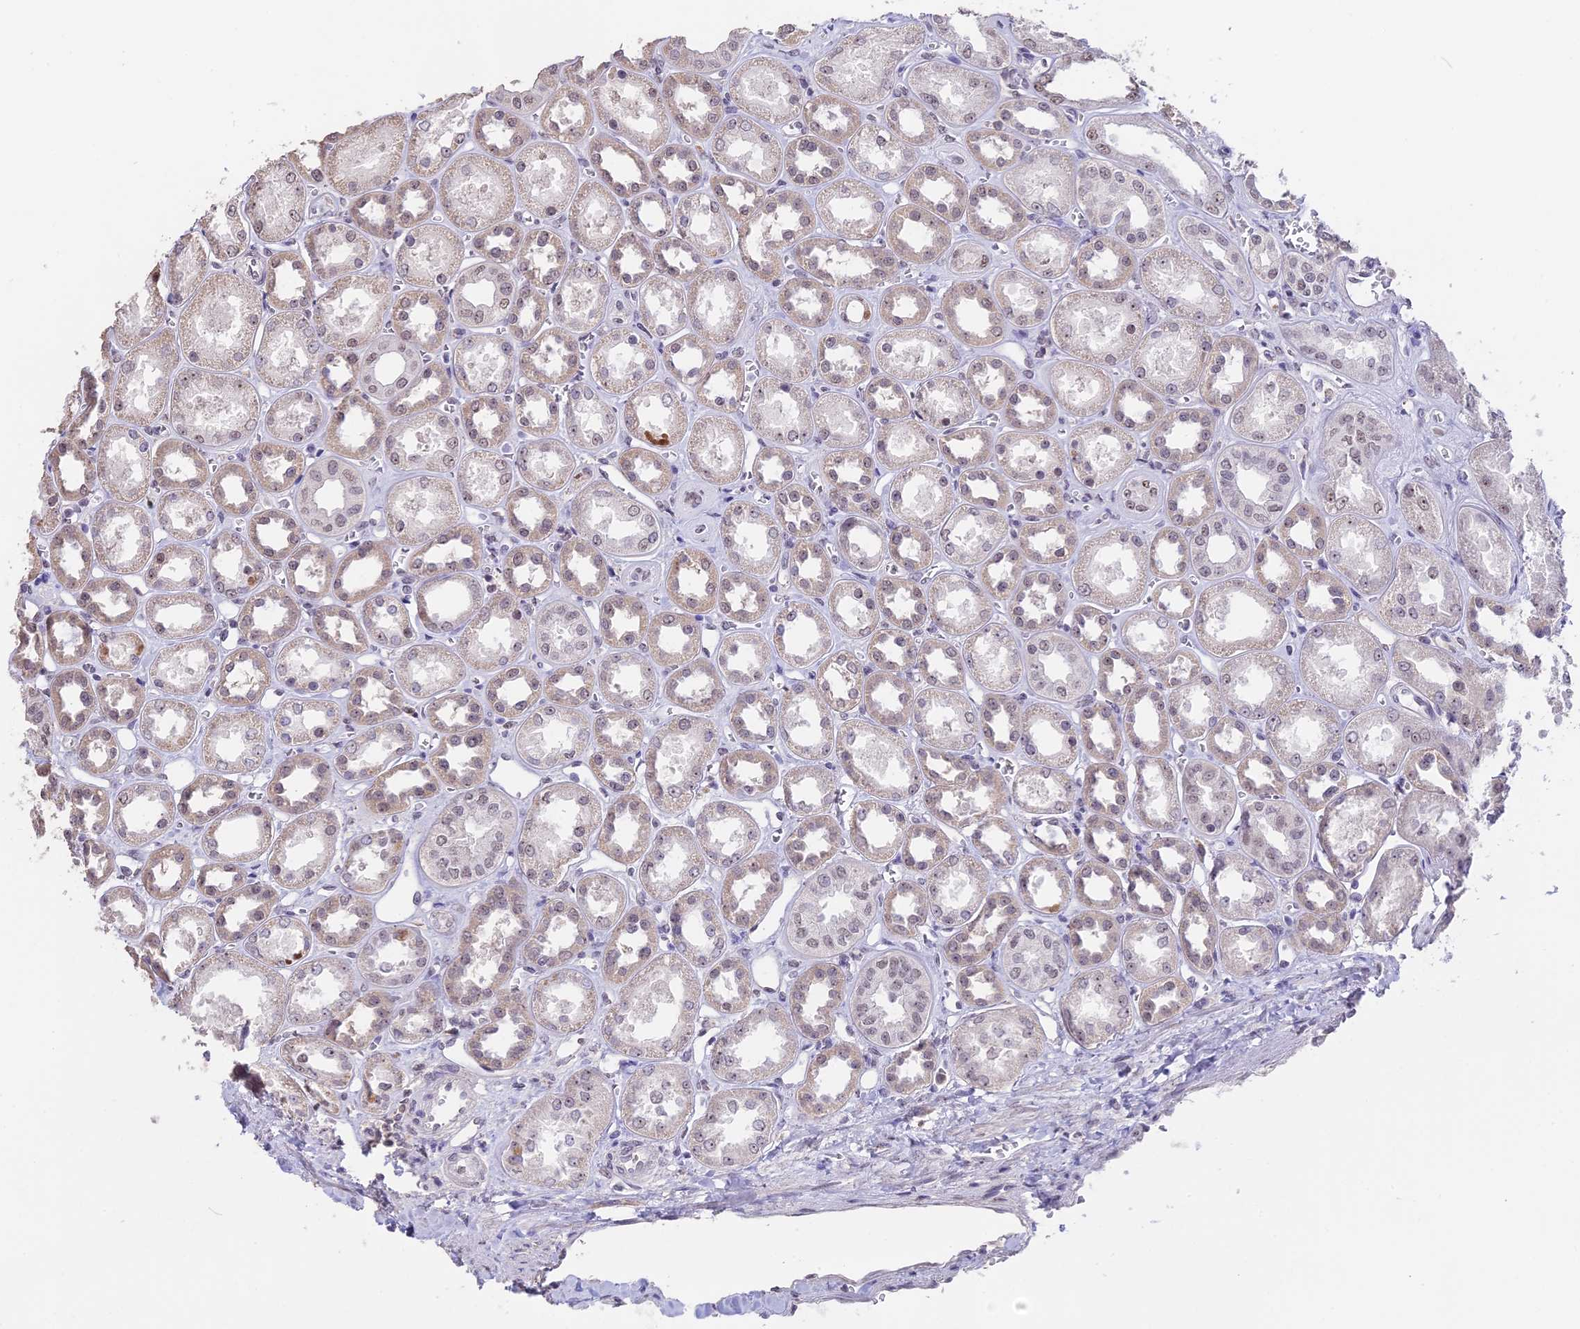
{"staining": {"intensity": "weak", "quantity": "<25%", "location": "nuclear"}, "tissue": "kidney", "cell_type": "Cells in glomeruli", "image_type": "normal", "snomed": [{"axis": "morphology", "description": "Normal tissue, NOS"}, {"axis": "morphology", "description": "Adenocarcinoma, NOS"}, {"axis": "topography", "description": "Kidney"}], "caption": "Immunohistochemical staining of normal human kidney reveals no significant positivity in cells in glomeruli. (Brightfield microscopy of DAB (3,3'-diaminobenzidine) IHC at high magnification).", "gene": "SETD2", "patient": {"sex": "female", "age": 68}}